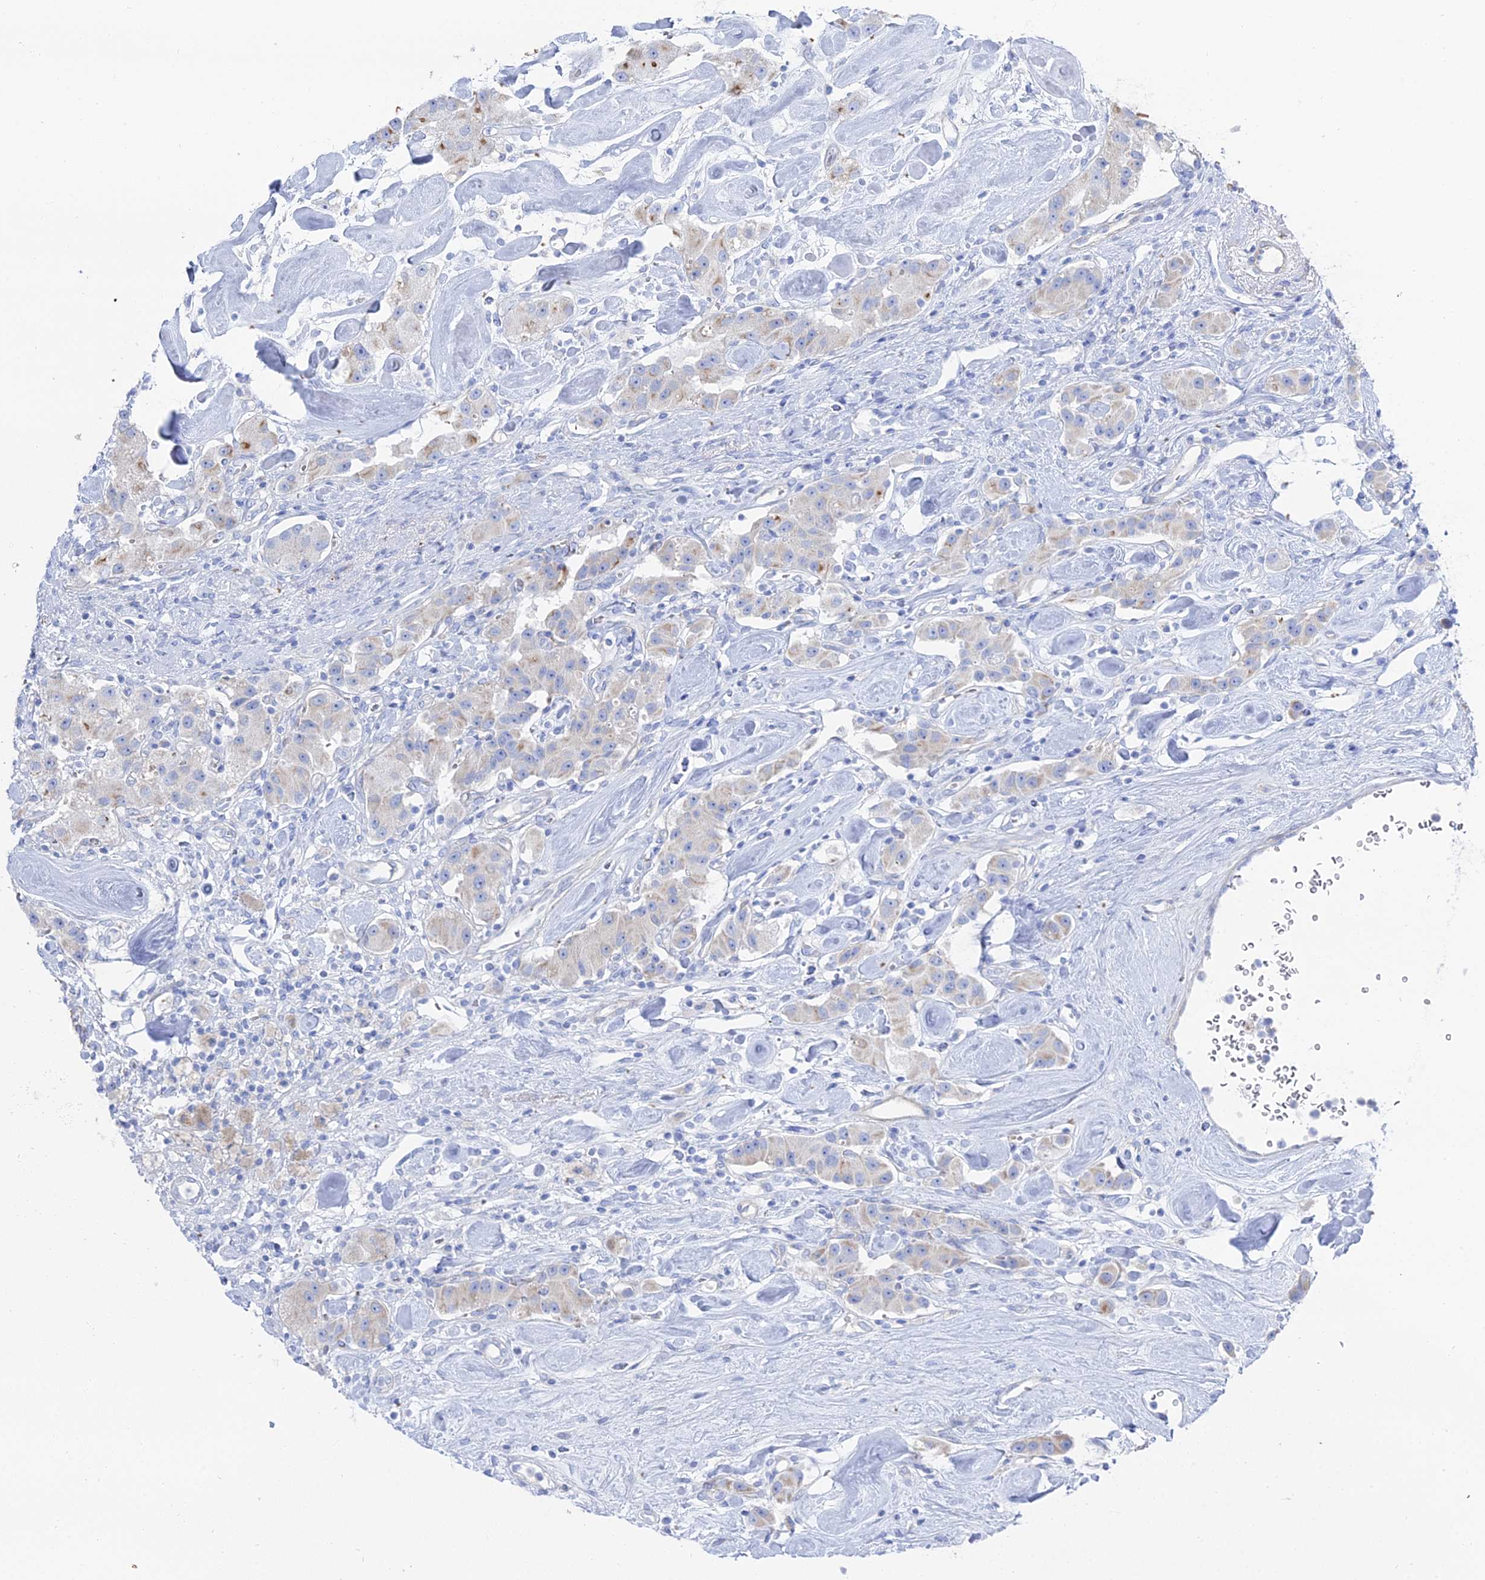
{"staining": {"intensity": "negative", "quantity": "none", "location": "none"}, "tissue": "carcinoid", "cell_type": "Tumor cells", "image_type": "cancer", "snomed": [{"axis": "morphology", "description": "Carcinoid, malignant, NOS"}, {"axis": "topography", "description": "Pancreas"}], "caption": "This is a histopathology image of IHC staining of malignant carcinoid, which shows no expression in tumor cells.", "gene": "DHX34", "patient": {"sex": "male", "age": 41}}